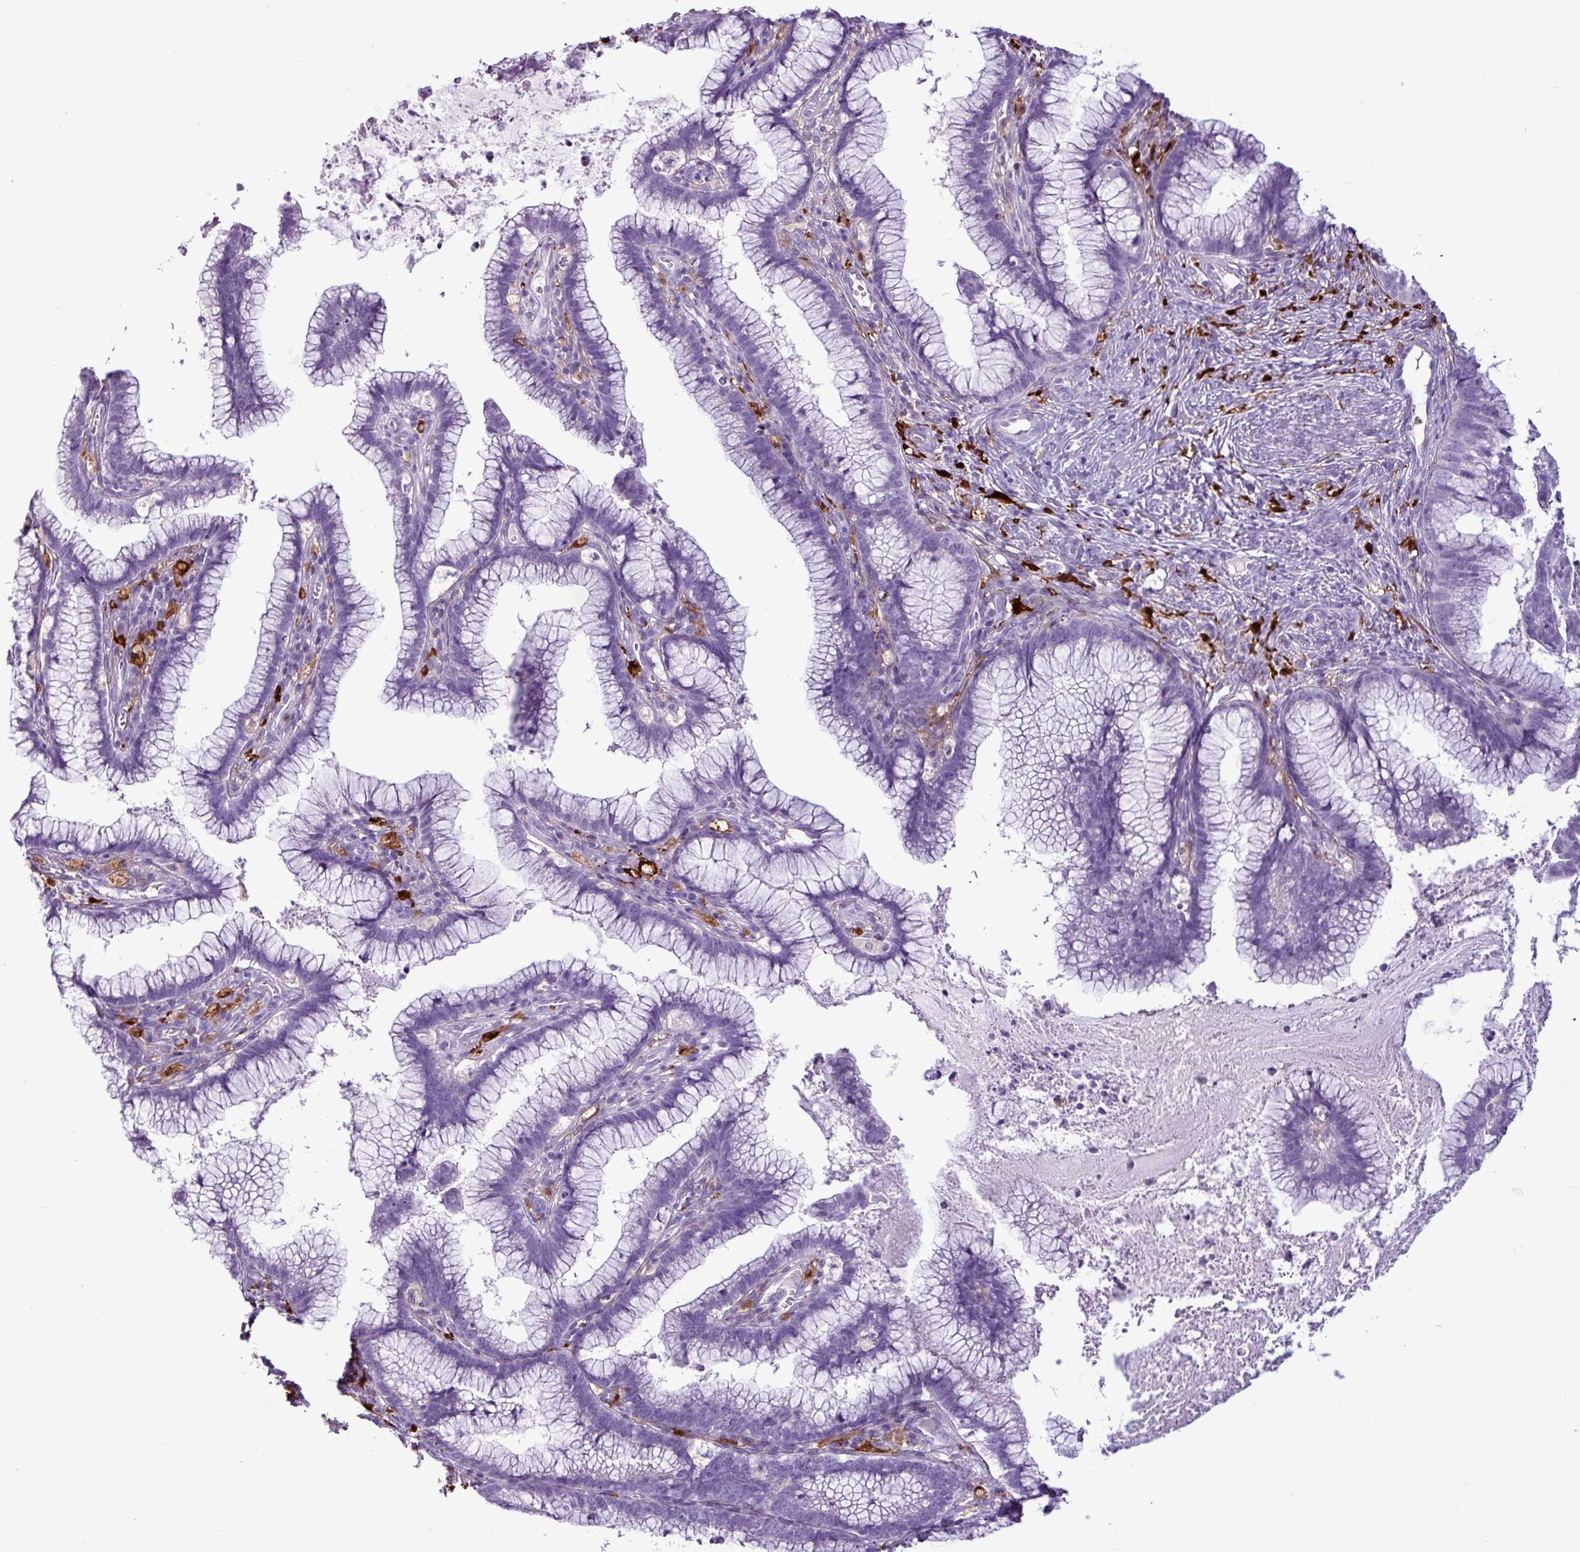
{"staining": {"intensity": "negative", "quantity": "none", "location": "none"}, "tissue": "cervical cancer", "cell_type": "Tumor cells", "image_type": "cancer", "snomed": [{"axis": "morphology", "description": "Adenocarcinoma, NOS"}, {"axis": "topography", "description": "Cervix"}], "caption": "Adenocarcinoma (cervical) stained for a protein using IHC demonstrates no expression tumor cells.", "gene": "TMEM200C", "patient": {"sex": "female", "age": 36}}